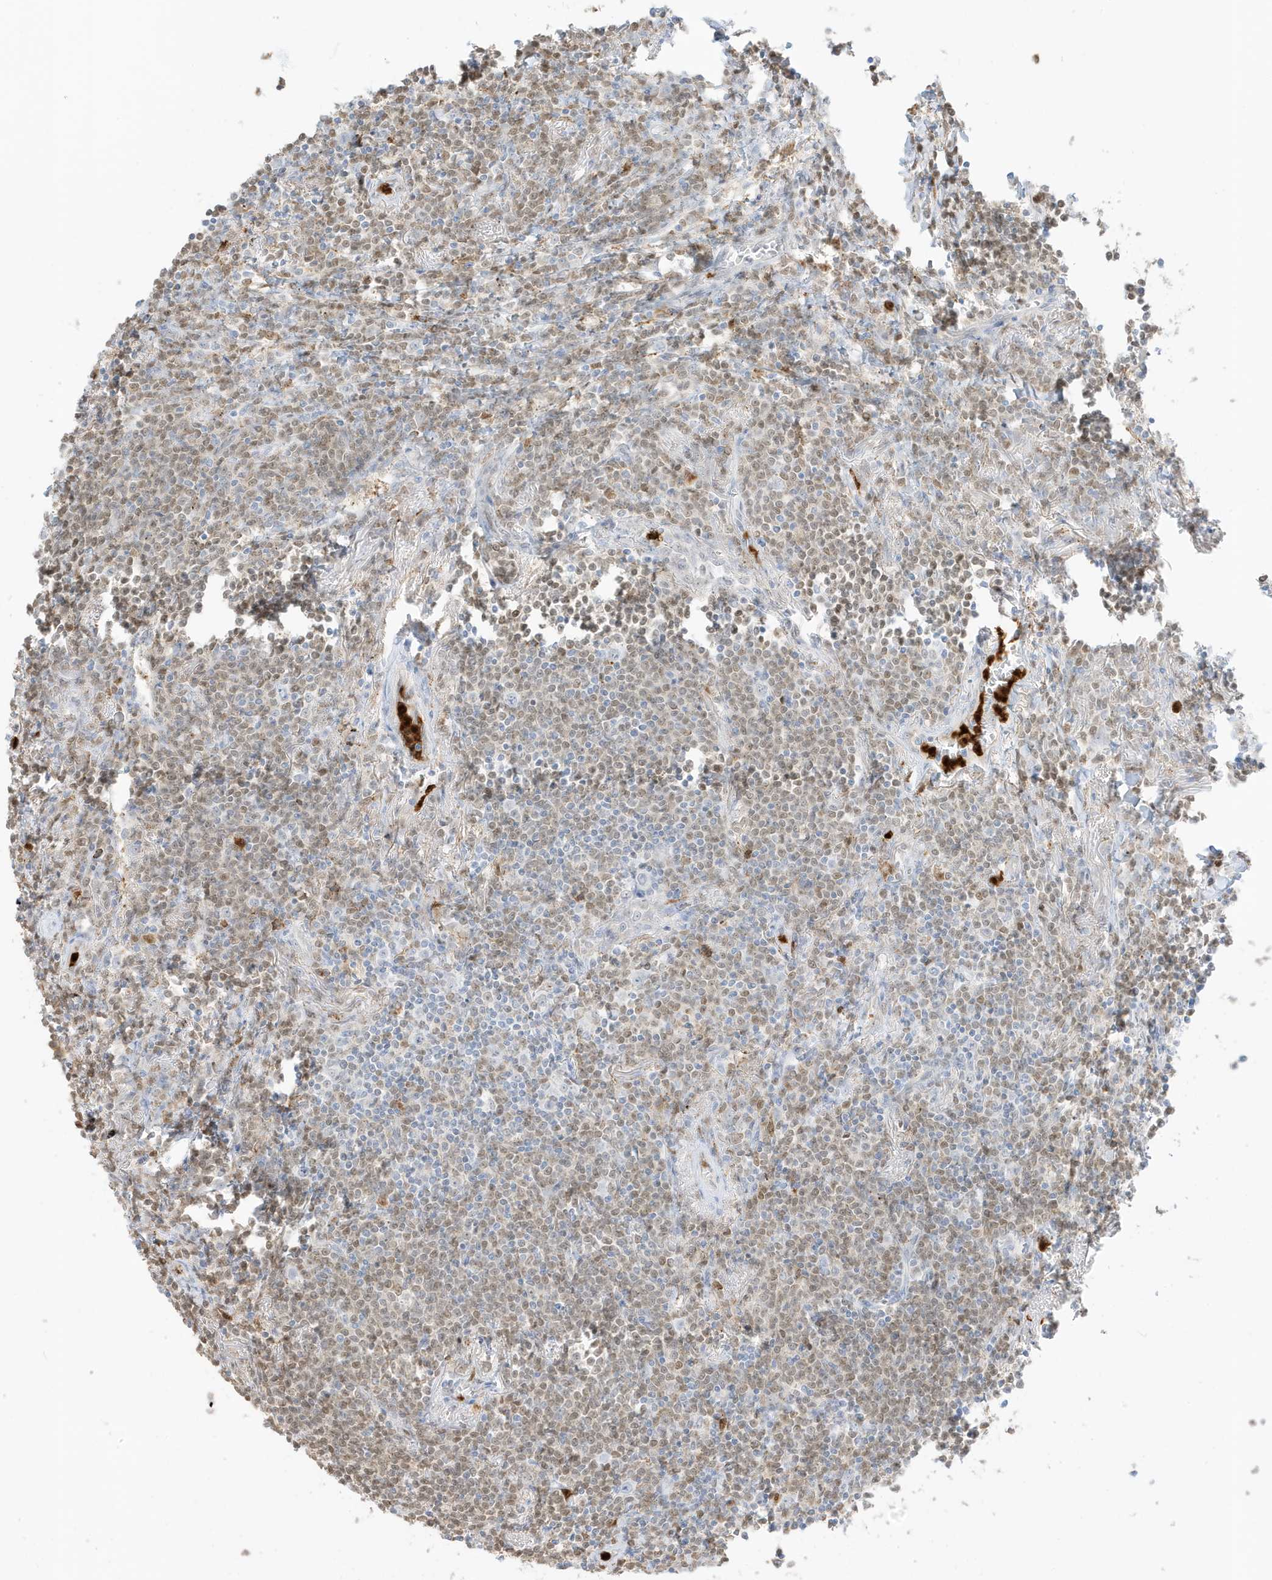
{"staining": {"intensity": "weak", "quantity": "25%-75%", "location": "nuclear"}, "tissue": "lymphoma", "cell_type": "Tumor cells", "image_type": "cancer", "snomed": [{"axis": "morphology", "description": "Malignant lymphoma, non-Hodgkin's type, Low grade"}, {"axis": "topography", "description": "Lung"}], "caption": "About 25%-75% of tumor cells in low-grade malignant lymphoma, non-Hodgkin's type exhibit weak nuclear protein positivity as visualized by brown immunohistochemical staining.", "gene": "GCA", "patient": {"sex": "female", "age": 71}}